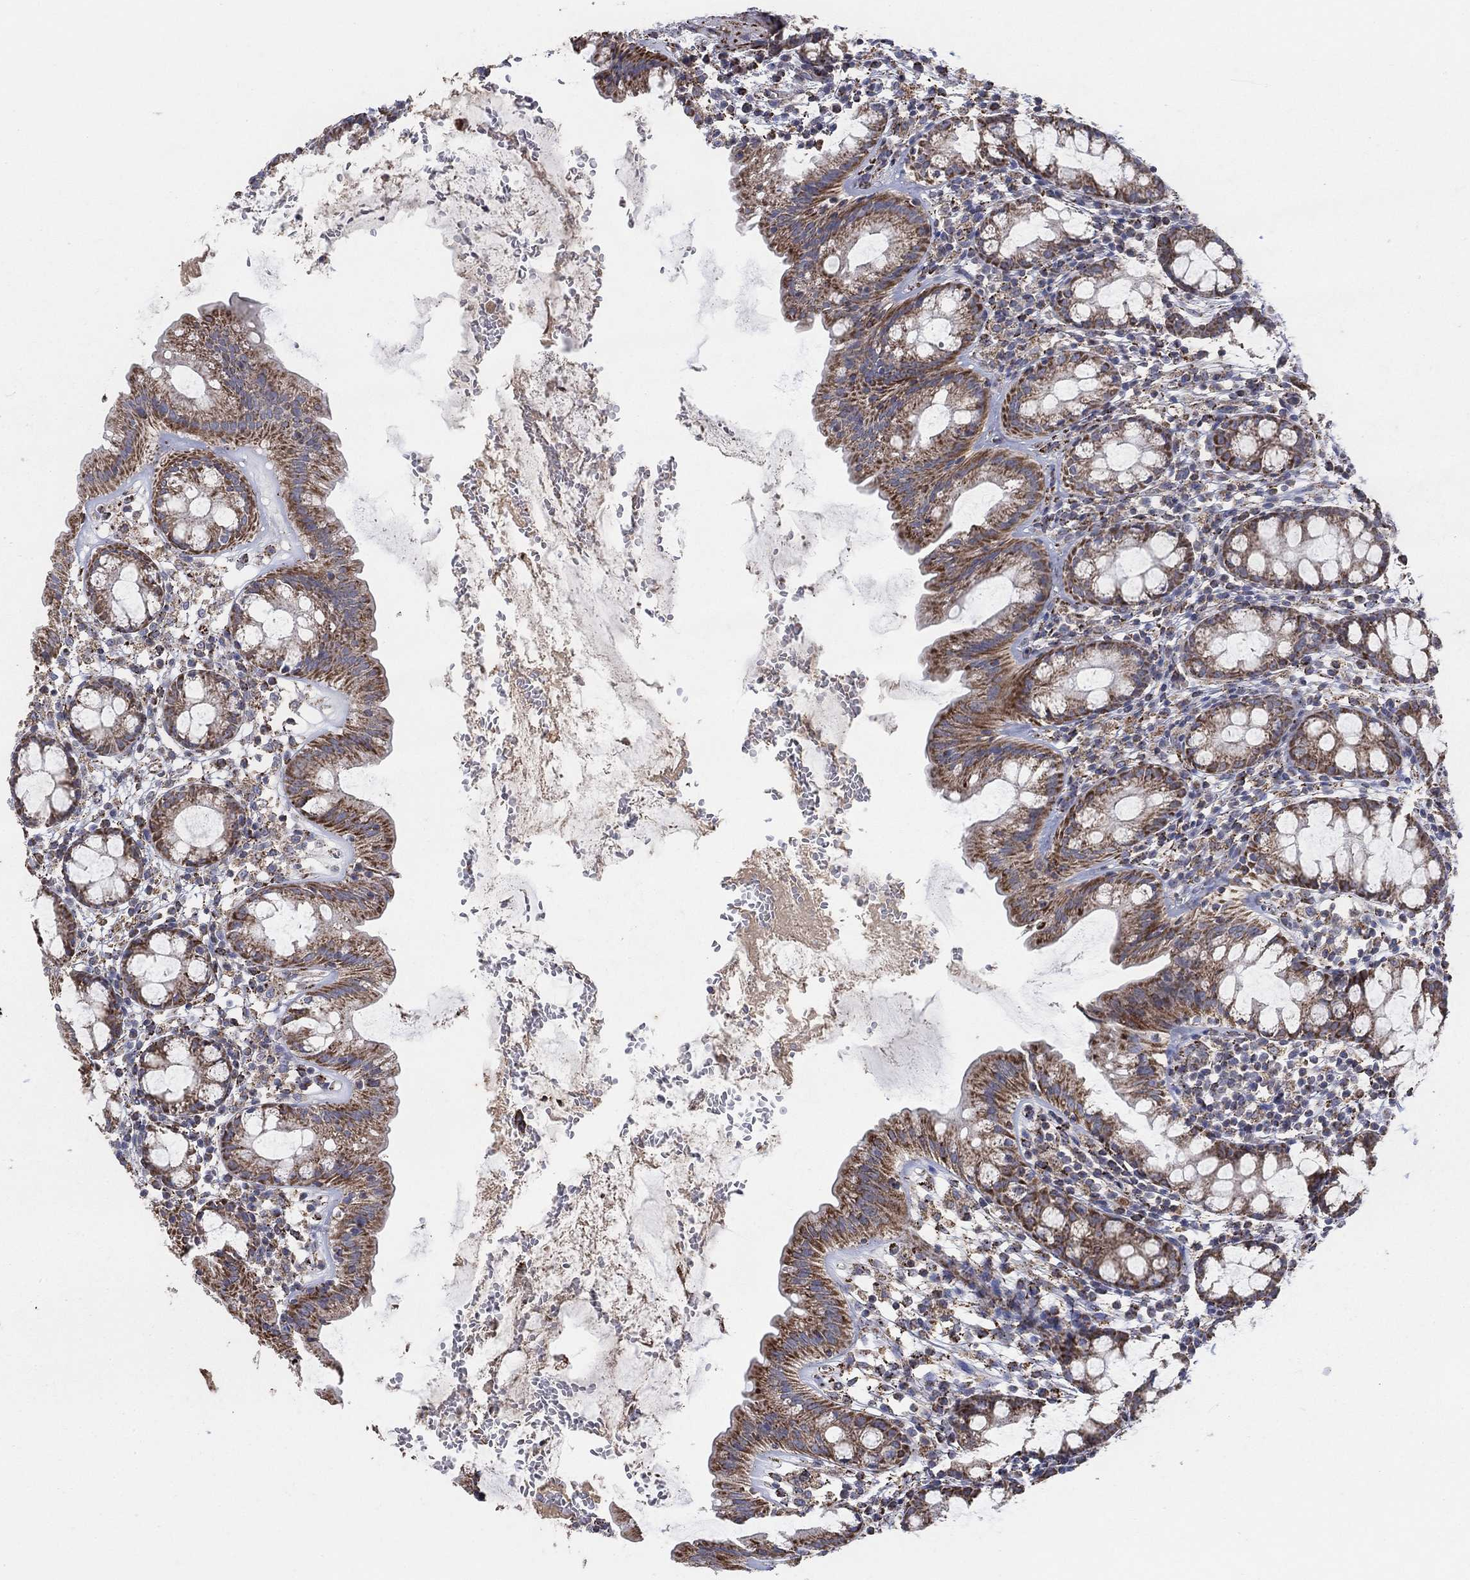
{"staining": {"intensity": "strong", "quantity": ">75%", "location": "cytoplasmic/membranous"}, "tissue": "rectum", "cell_type": "Glandular cells", "image_type": "normal", "snomed": [{"axis": "morphology", "description": "Normal tissue, NOS"}, {"axis": "topography", "description": "Rectum"}], "caption": "Immunohistochemistry (DAB) staining of unremarkable human rectum displays strong cytoplasmic/membranous protein expression in about >75% of glandular cells.", "gene": "PNPLA2", "patient": {"sex": "male", "age": 57}}